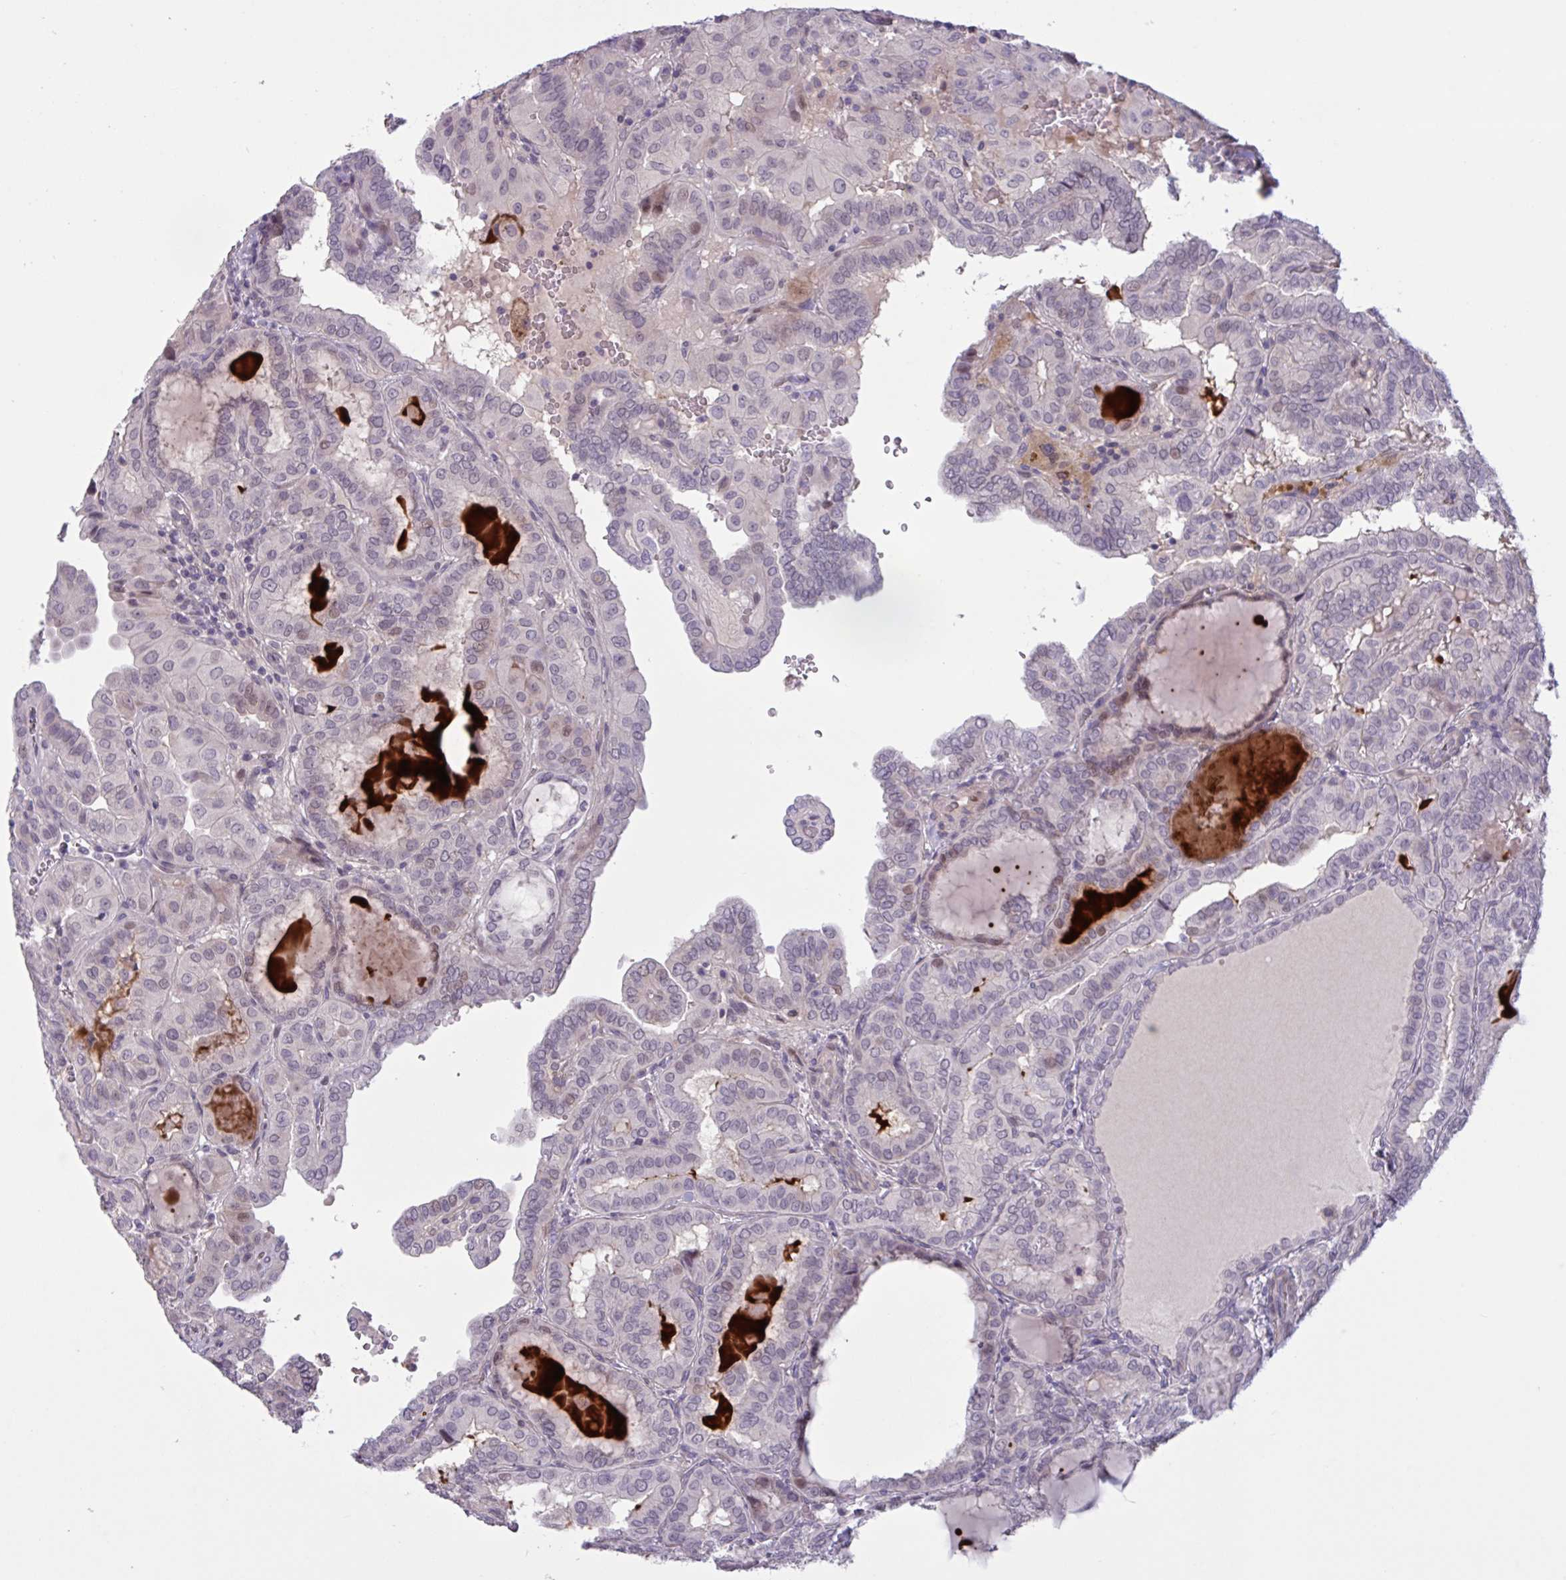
{"staining": {"intensity": "weak", "quantity": "<25%", "location": "nuclear"}, "tissue": "thyroid cancer", "cell_type": "Tumor cells", "image_type": "cancer", "snomed": [{"axis": "morphology", "description": "Papillary adenocarcinoma, NOS"}, {"axis": "topography", "description": "Thyroid gland"}], "caption": "A high-resolution histopathology image shows IHC staining of thyroid papillary adenocarcinoma, which demonstrates no significant positivity in tumor cells. The staining is performed using DAB (3,3'-diaminobenzidine) brown chromogen with nuclei counter-stained in using hematoxylin.", "gene": "RFPL4B", "patient": {"sex": "female", "age": 46}}